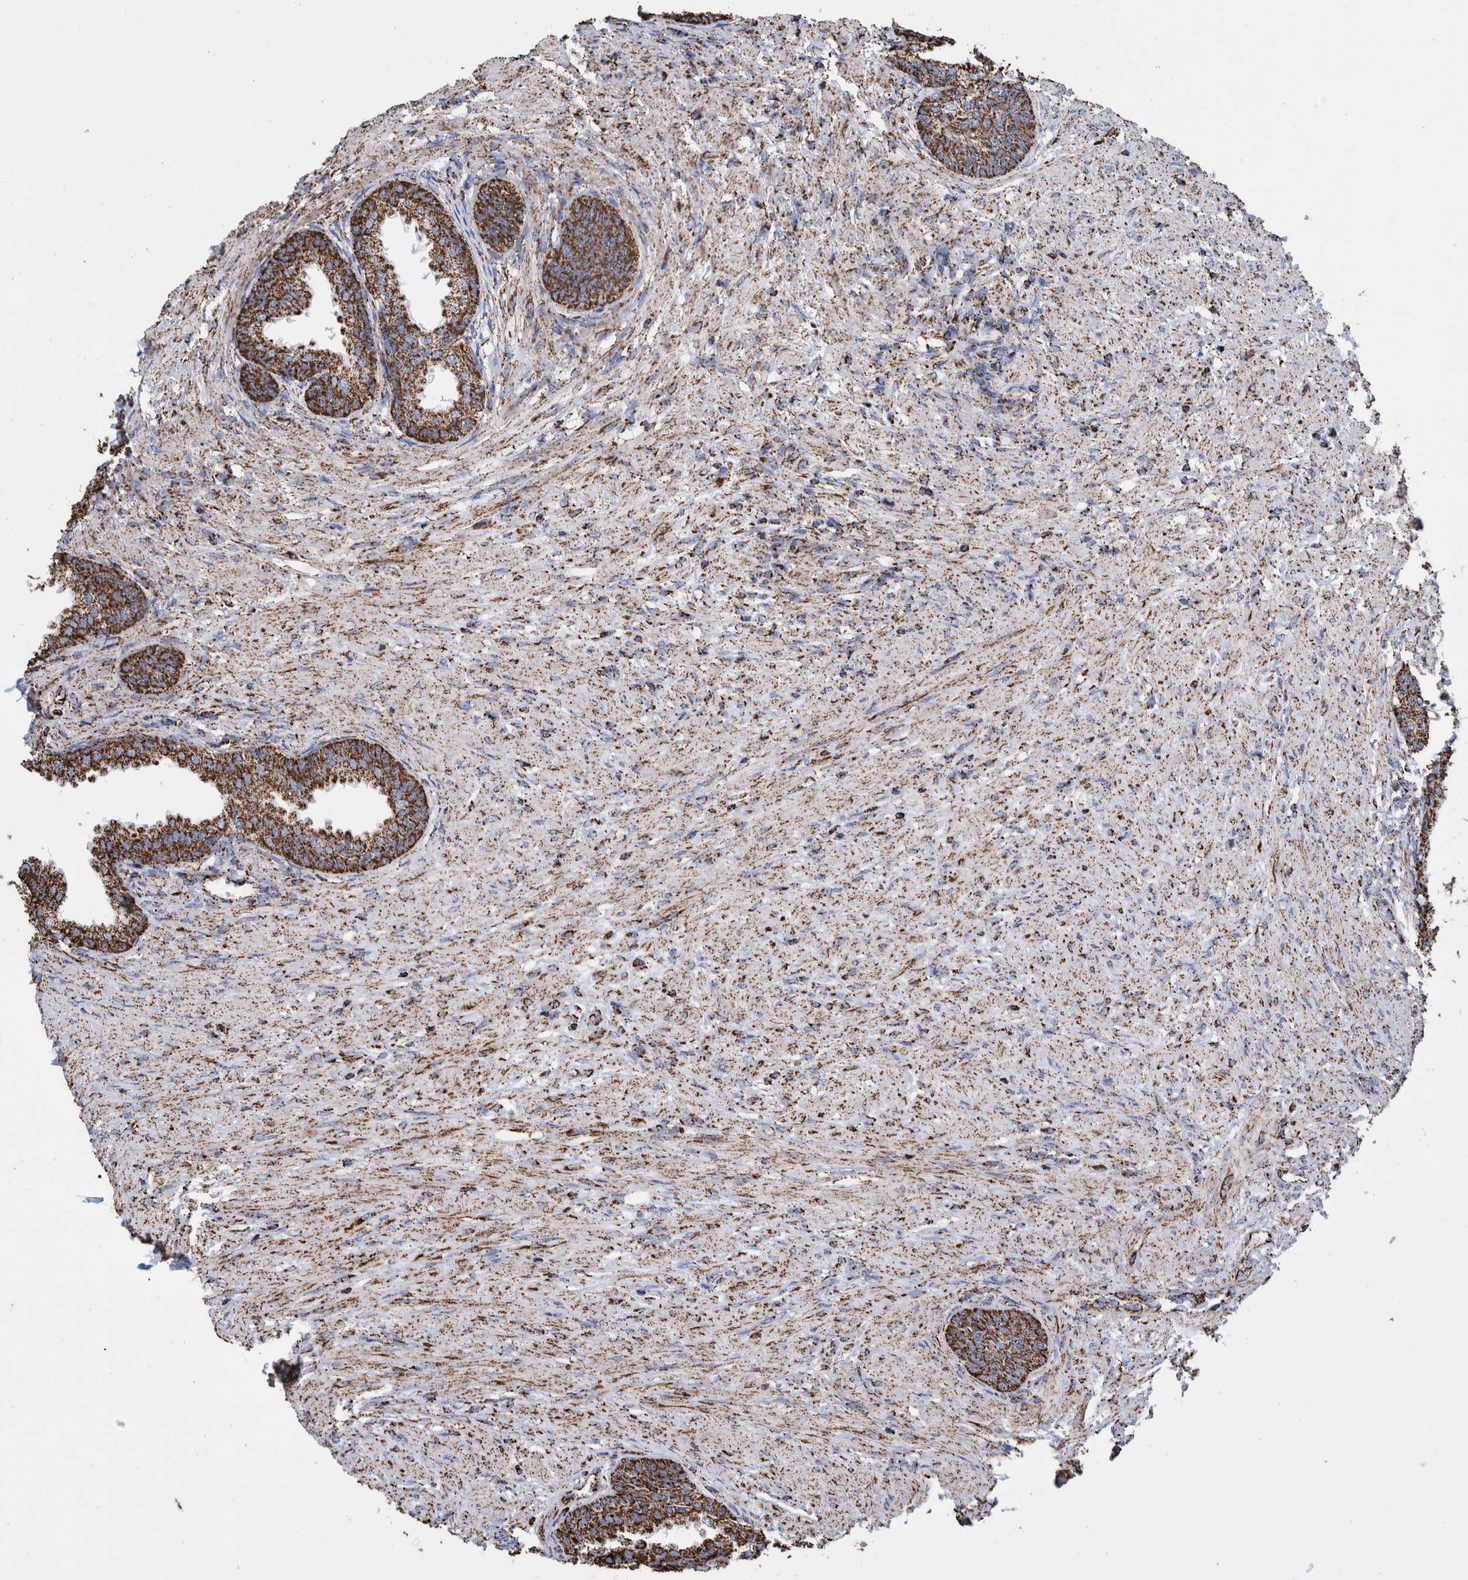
{"staining": {"intensity": "strong", "quantity": ">75%", "location": "cytoplasmic/membranous"}, "tissue": "prostate", "cell_type": "Glandular cells", "image_type": "normal", "snomed": [{"axis": "morphology", "description": "Normal tissue, NOS"}, {"axis": "topography", "description": "Prostate"}], "caption": "Immunohistochemical staining of unremarkable prostate reveals >75% levels of strong cytoplasmic/membranous protein expression in approximately >75% of glandular cells. Immunohistochemistry stains the protein in brown and the nuclei are stained blue.", "gene": "VPS26C", "patient": {"sex": "male", "age": 76}}